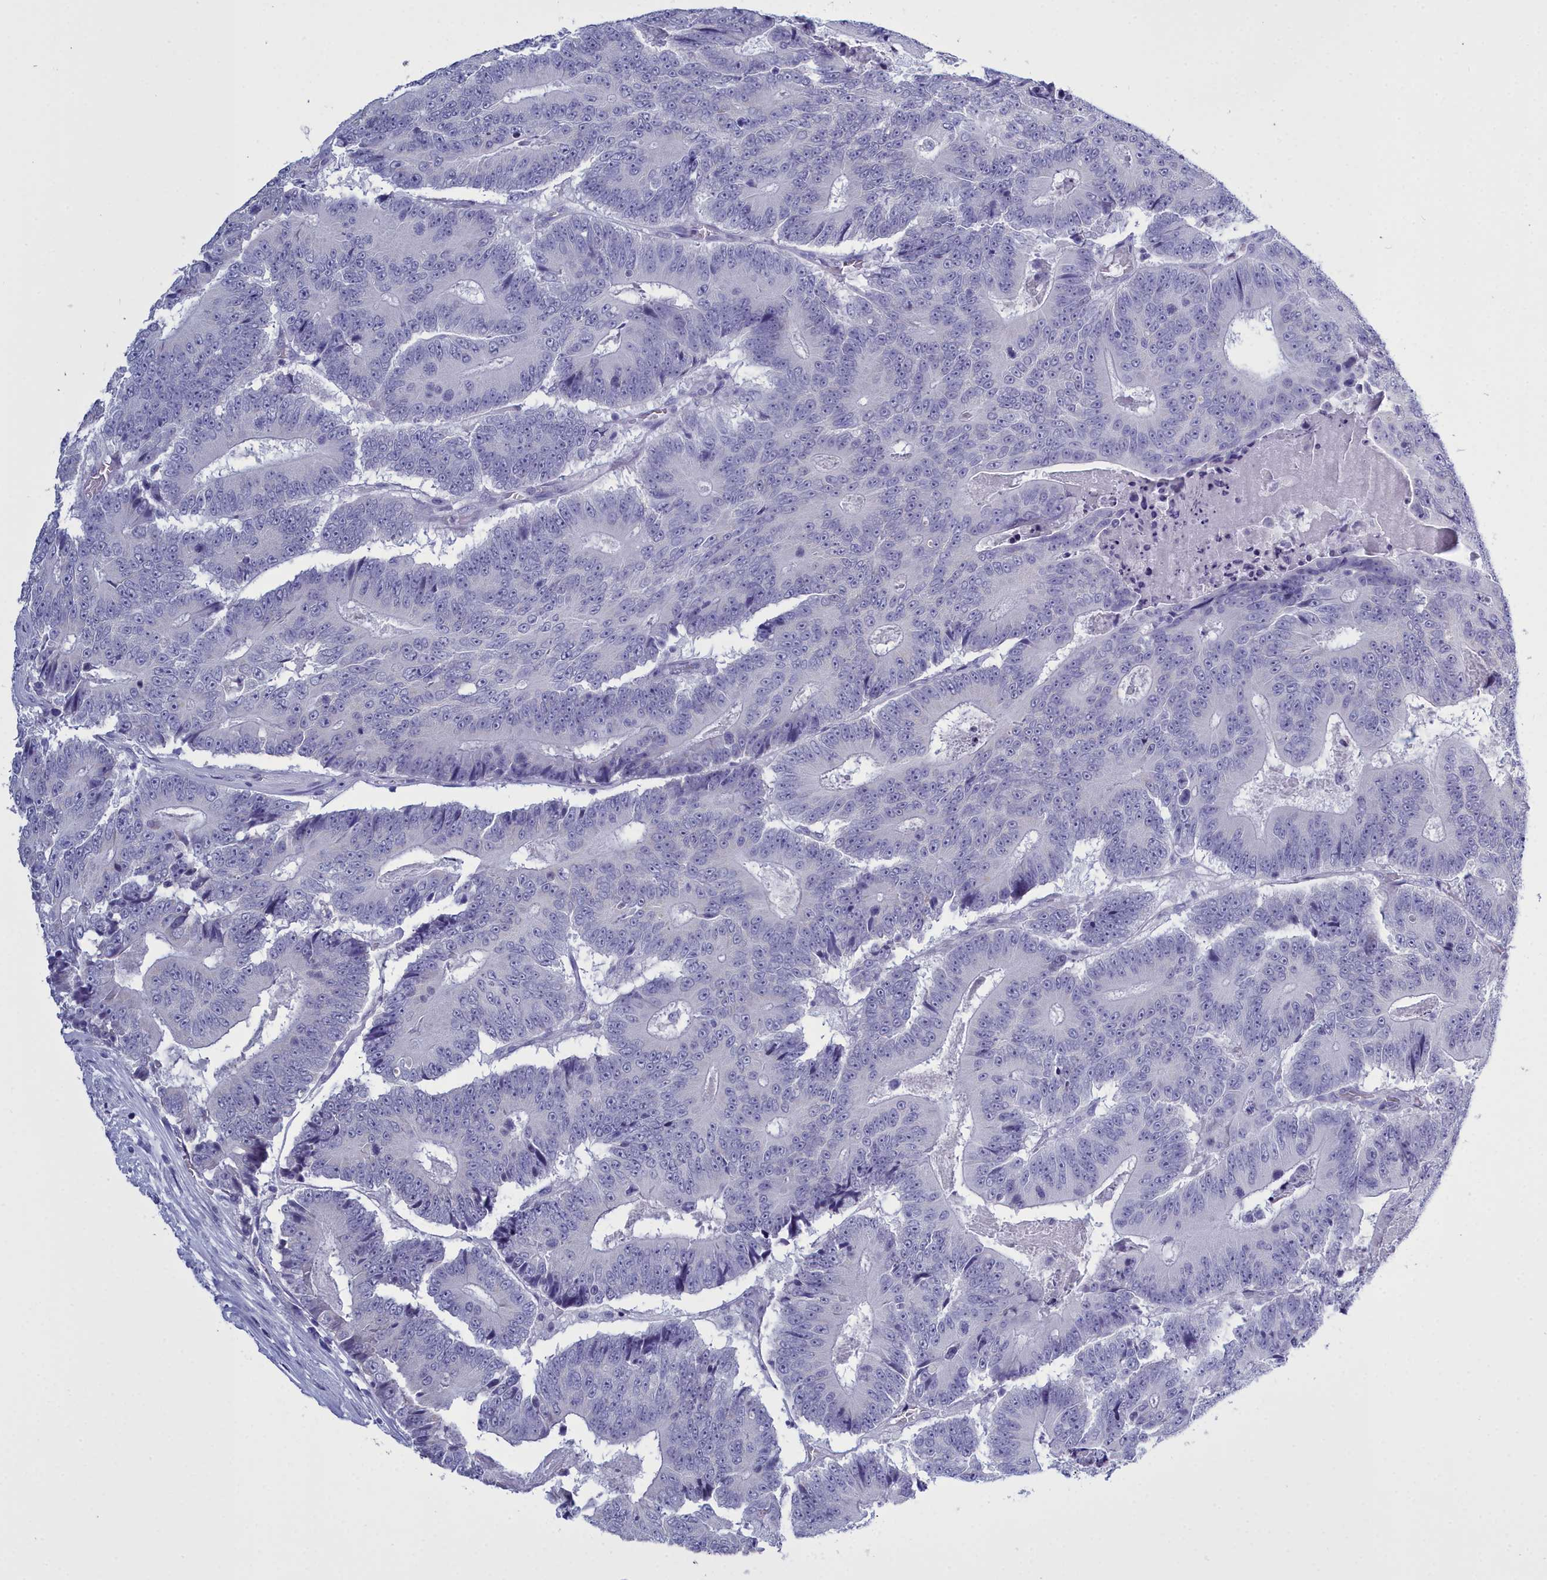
{"staining": {"intensity": "negative", "quantity": "none", "location": "none"}, "tissue": "colorectal cancer", "cell_type": "Tumor cells", "image_type": "cancer", "snomed": [{"axis": "morphology", "description": "Adenocarcinoma, NOS"}, {"axis": "topography", "description": "Colon"}], "caption": "Tumor cells are negative for protein expression in human colorectal cancer.", "gene": "MAP6", "patient": {"sex": "male", "age": 83}}